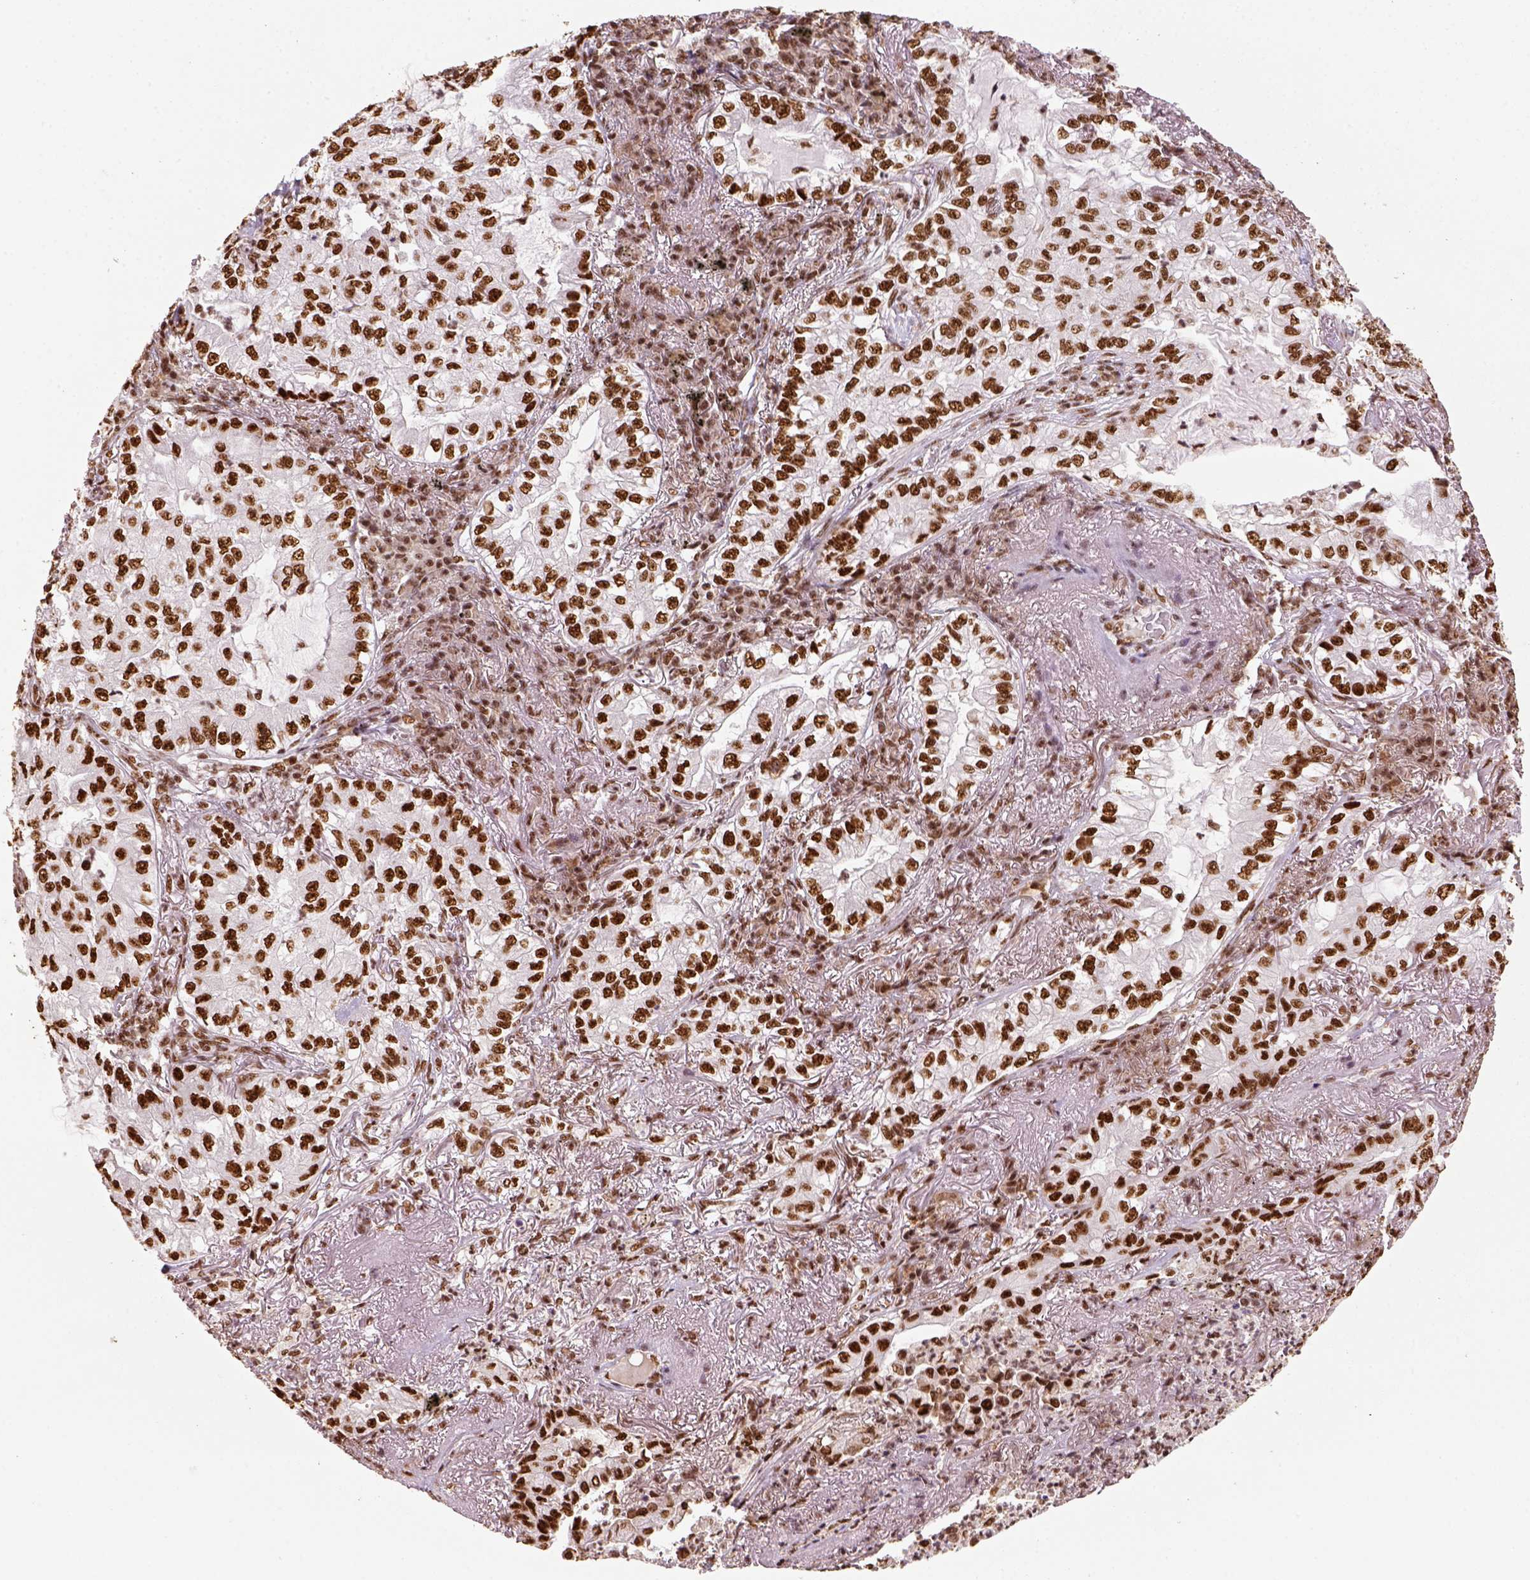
{"staining": {"intensity": "strong", "quantity": ">75%", "location": "nuclear"}, "tissue": "lung cancer", "cell_type": "Tumor cells", "image_type": "cancer", "snomed": [{"axis": "morphology", "description": "Adenocarcinoma, NOS"}, {"axis": "topography", "description": "Lung"}], "caption": "Immunohistochemical staining of lung adenocarcinoma exhibits strong nuclear protein staining in approximately >75% of tumor cells. Immunohistochemistry (ihc) stains the protein in brown and the nuclei are stained blue.", "gene": "CCAR1", "patient": {"sex": "female", "age": 73}}